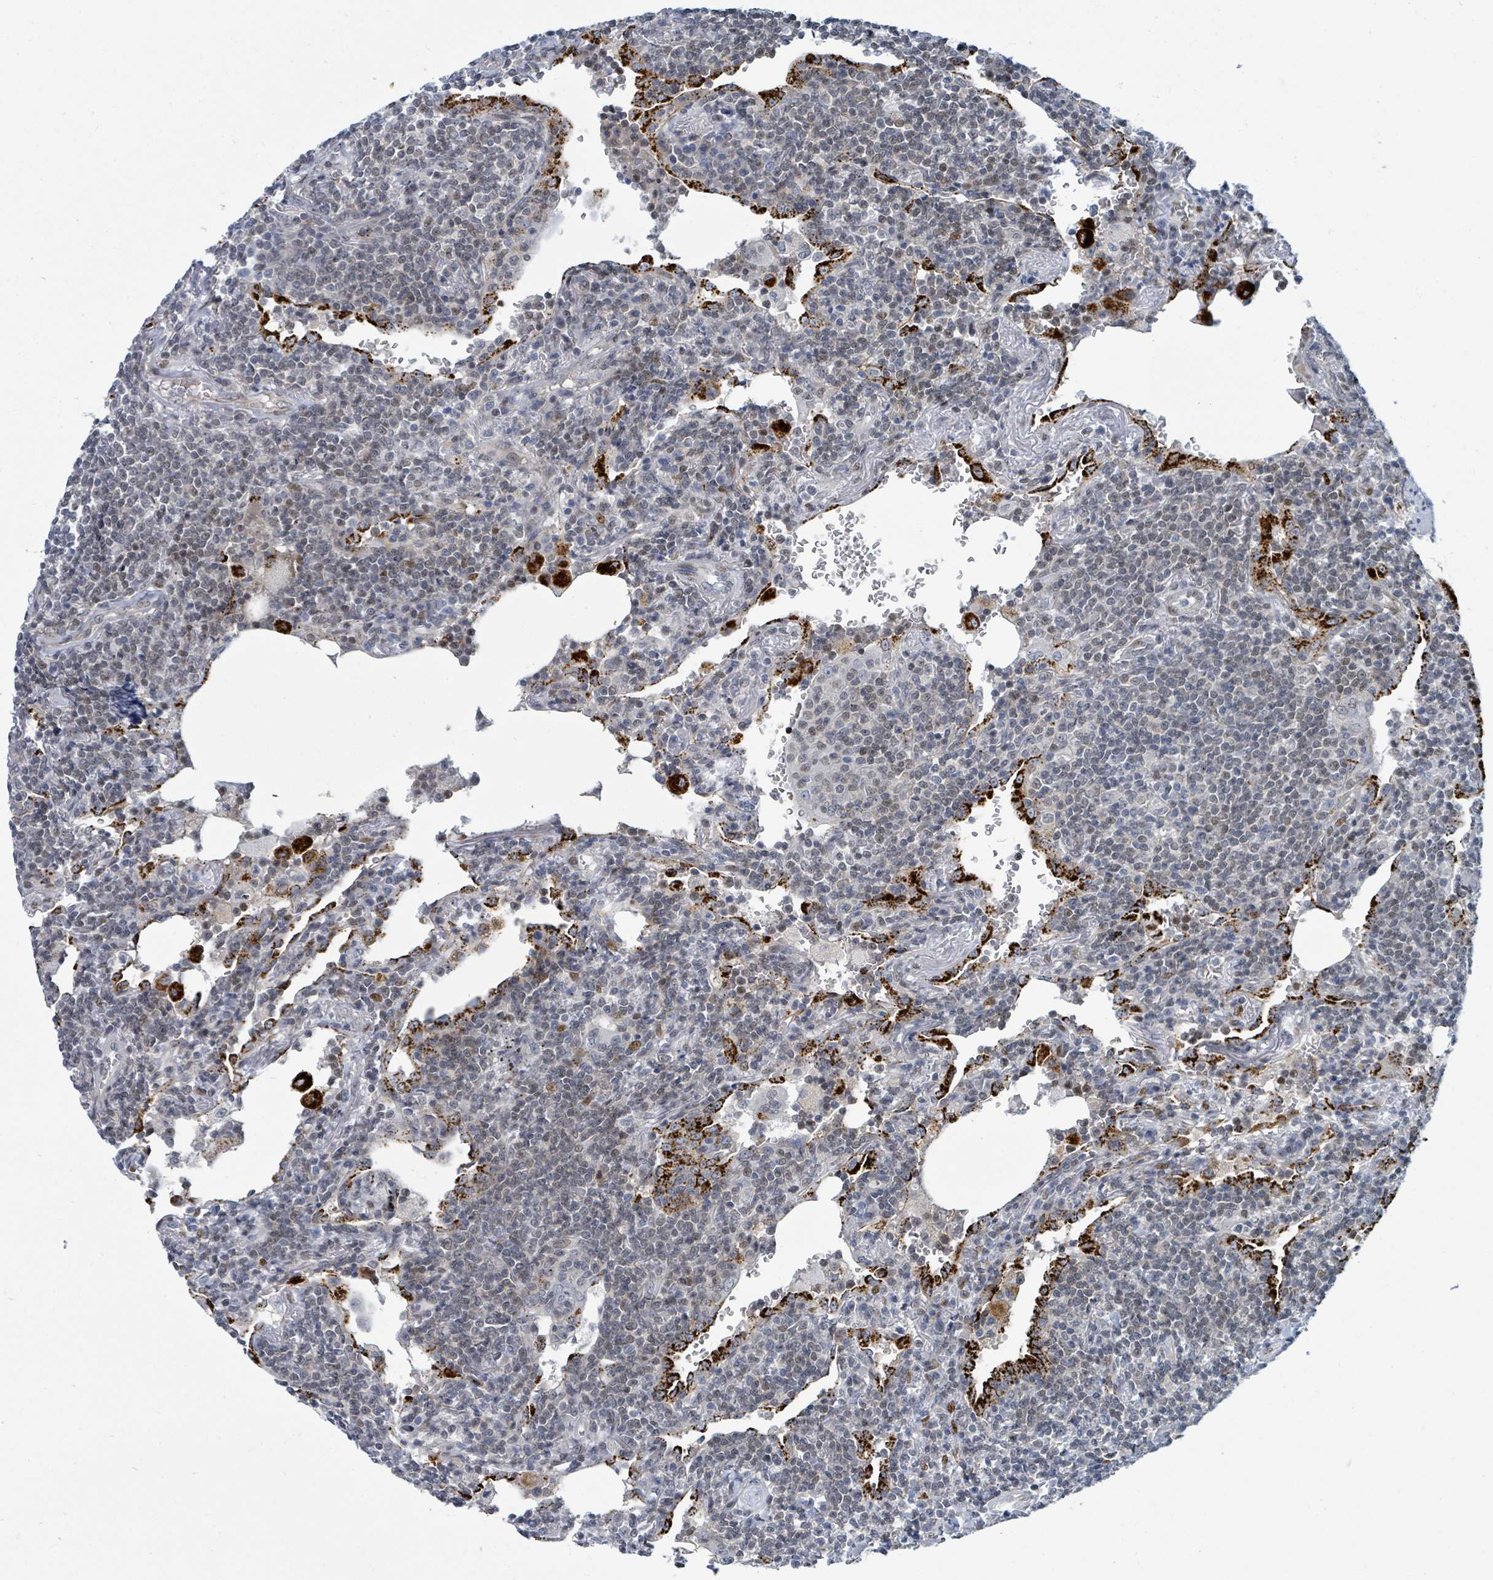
{"staining": {"intensity": "weak", "quantity": "25%-75%", "location": "cytoplasmic/membranous,nuclear"}, "tissue": "lymphoma", "cell_type": "Tumor cells", "image_type": "cancer", "snomed": [{"axis": "morphology", "description": "Malignant lymphoma, non-Hodgkin's type, Low grade"}, {"axis": "topography", "description": "Lung"}], "caption": "Human malignant lymphoma, non-Hodgkin's type (low-grade) stained with a protein marker reveals weak staining in tumor cells.", "gene": "SUMO4", "patient": {"sex": "female", "age": 71}}